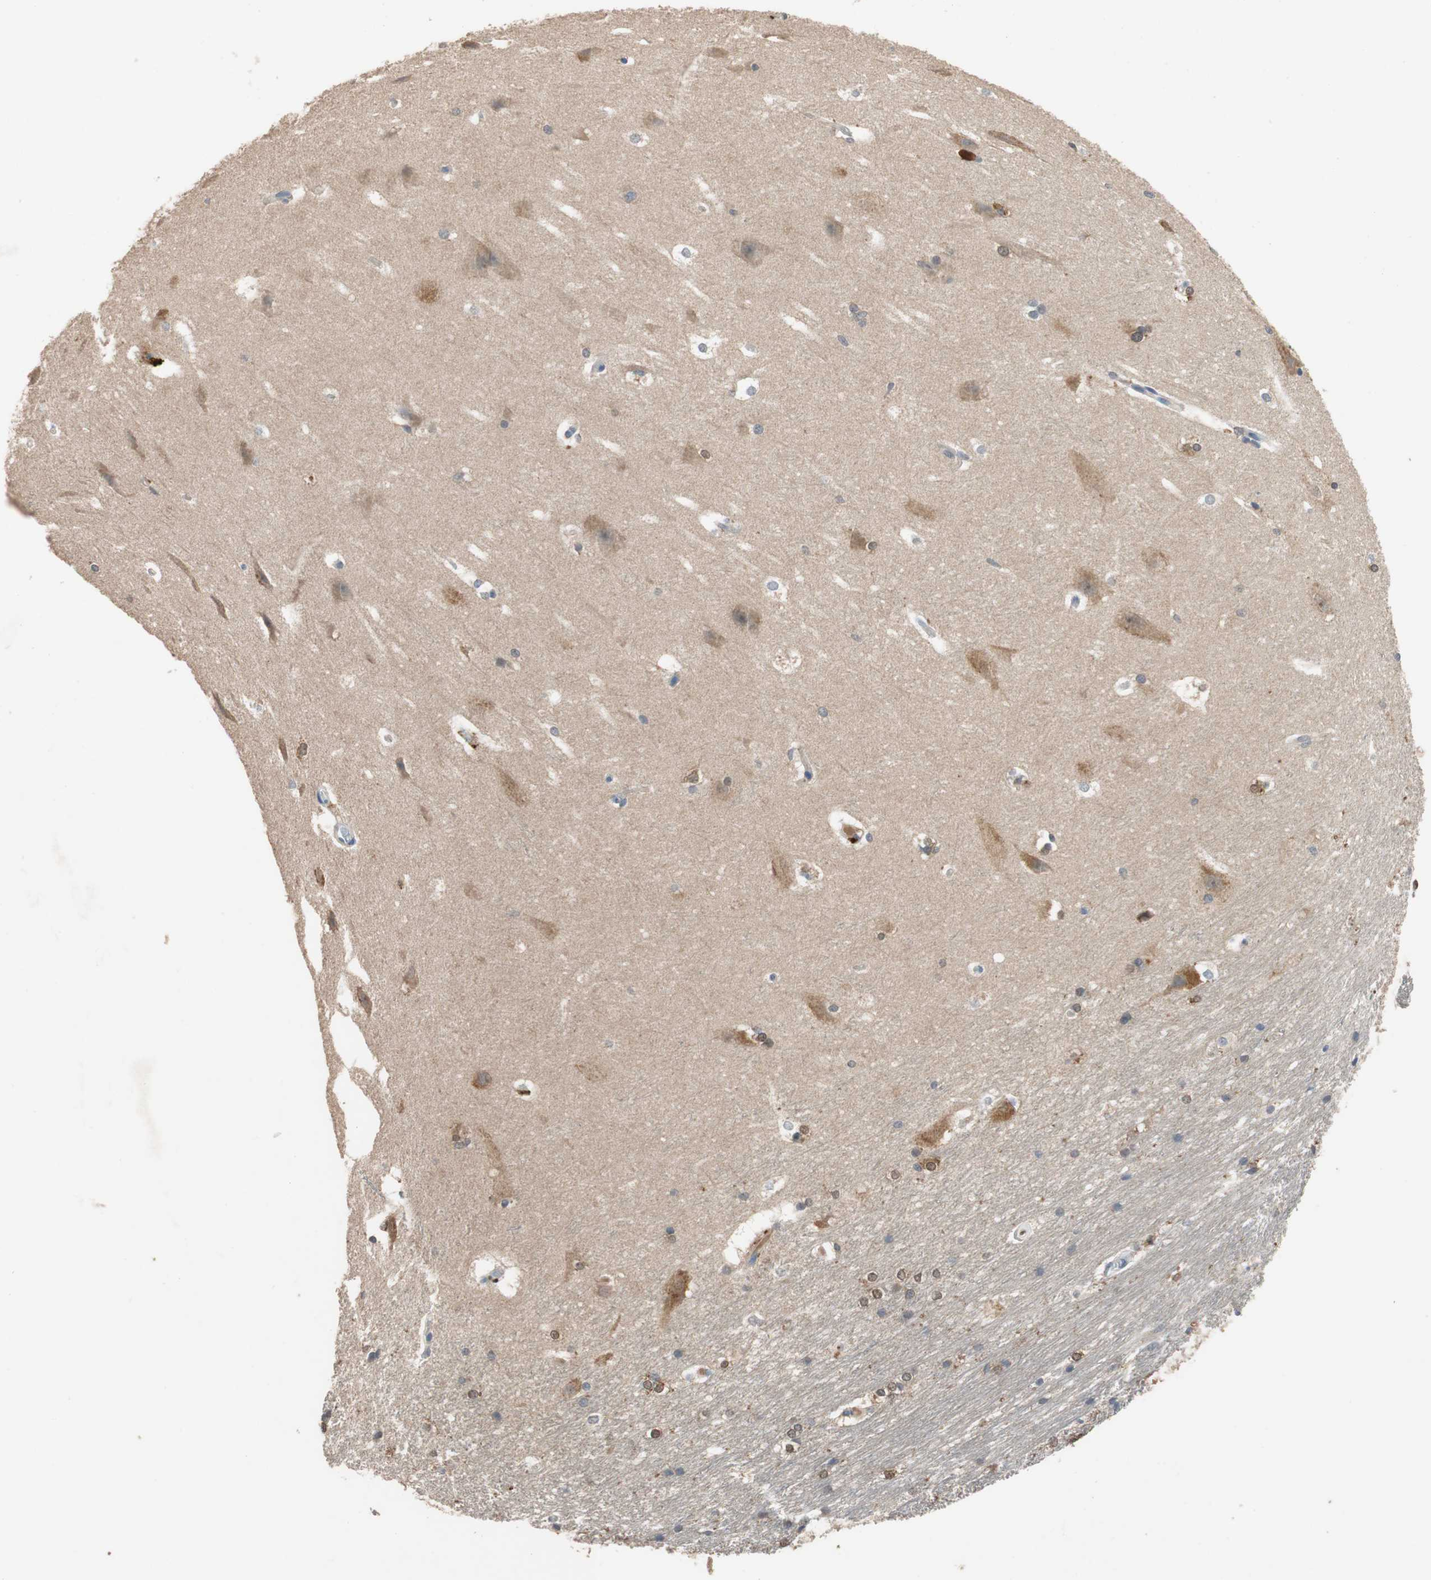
{"staining": {"intensity": "moderate", "quantity": "<25%", "location": "cytoplasmic/membranous"}, "tissue": "hippocampus", "cell_type": "Glial cells", "image_type": "normal", "snomed": [{"axis": "morphology", "description": "Normal tissue, NOS"}, {"axis": "topography", "description": "Hippocampus"}], "caption": "Immunohistochemistry (IHC) staining of unremarkable hippocampus, which exhibits low levels of moderate cytoplasmic/membranous expression in about <25% of glial cells indicating moderate cytoplasmic/membranous protein expression. The staining was performed using DAB (brown) for protein detection and nuclei were counterstained in hematoxylin (blue).", "gene": "ADAP1", "patient": {"sex": "female", "age": 19}}